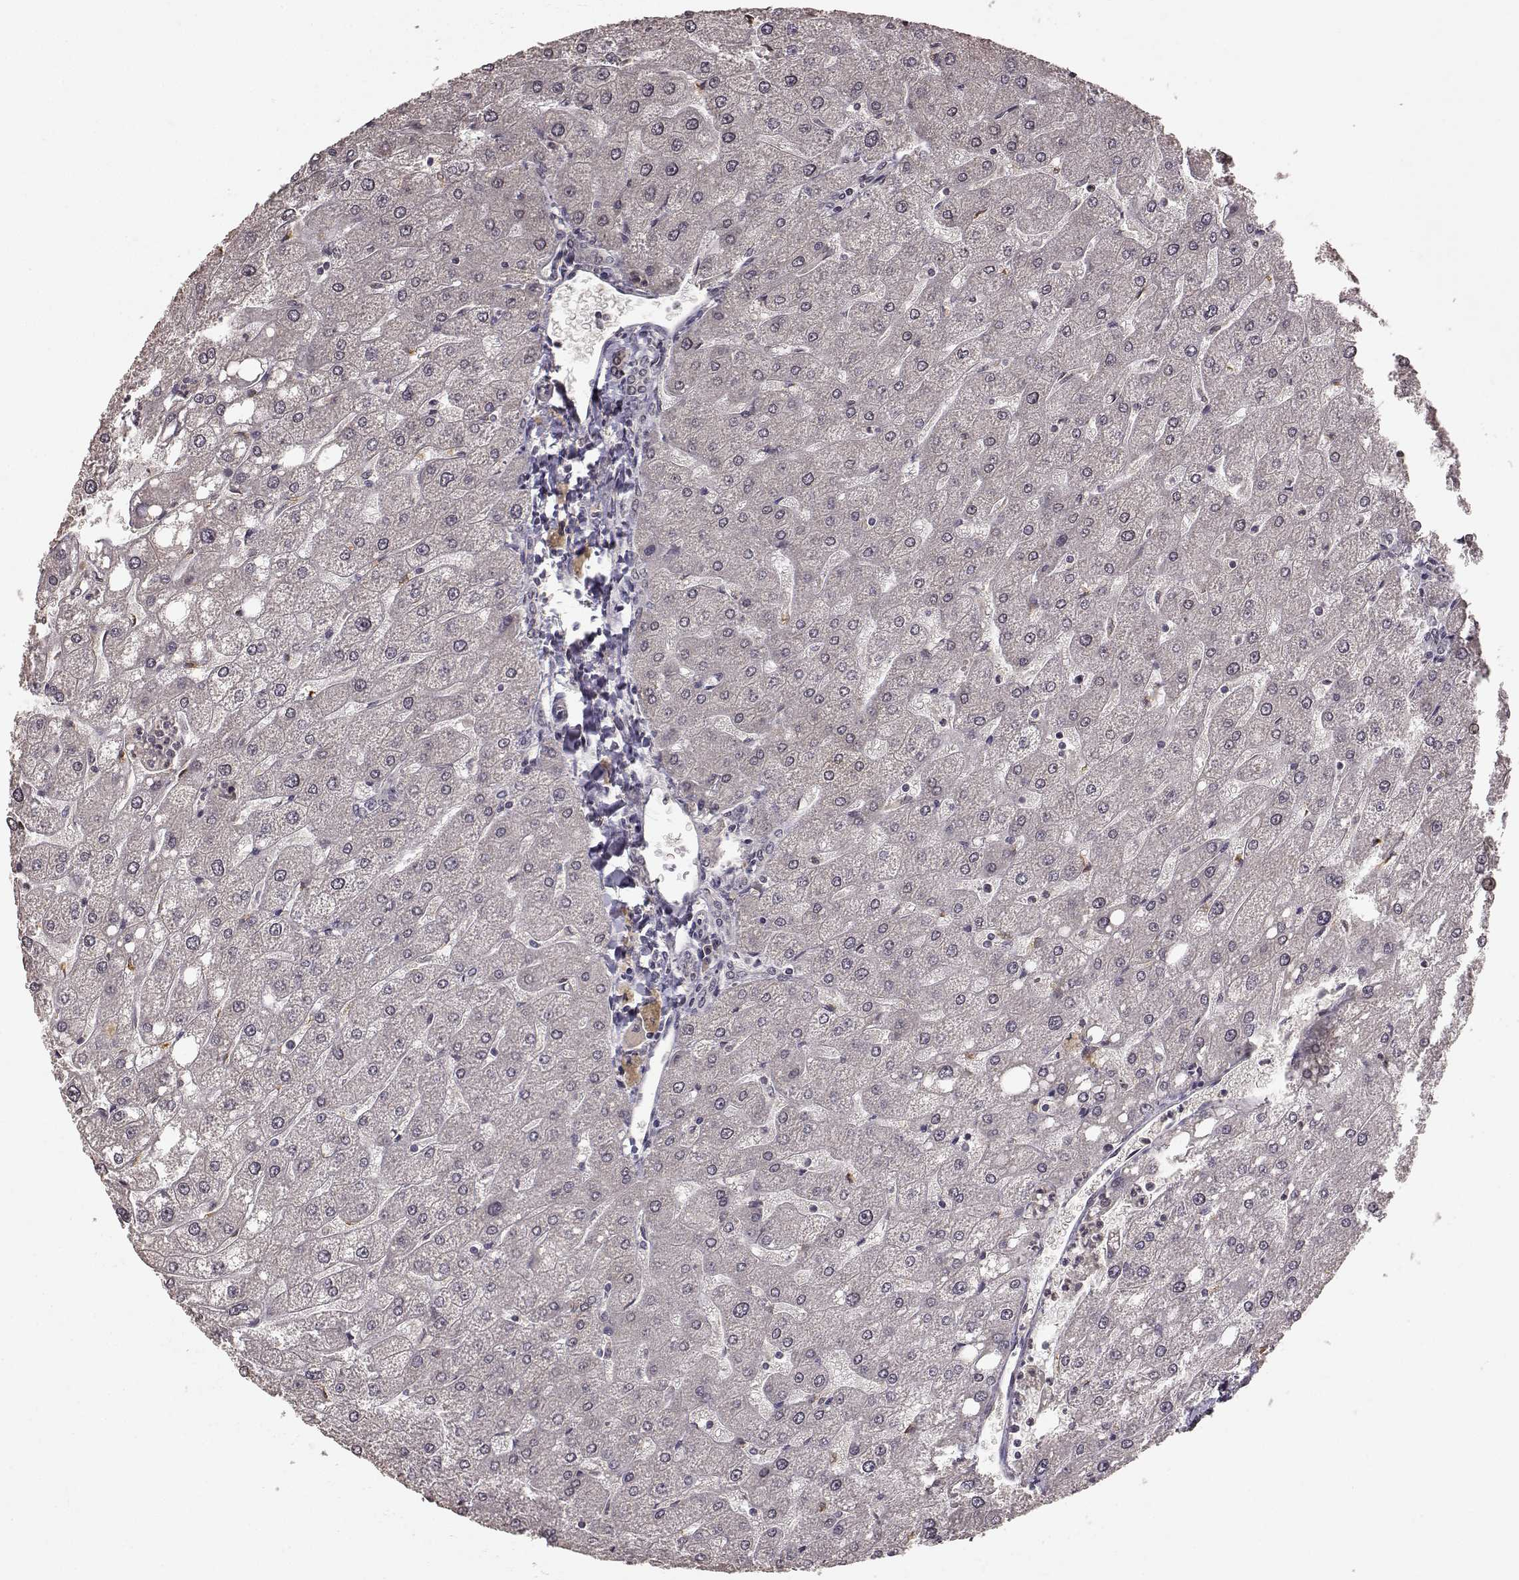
{"staining": {"intensity": "negative", "quantity": "none", "location": "none"}, "tissue": "liver", "cell_type": "Cholangiocytes", "image_type": "normal", "snomed": [{"axis": "morphology", "description": "Normal tissue, NOS"}, {"axis": "topography", "description": "Liver"}], "caption": "DAB immunohistochemical staining of unremarkable liver displays no significant staining in cholangiocytes. The staining was performed using DAB (3,3'-diaminobenzidine) to visualize the protein expression in brown, while the nuclei were stained in blue with hematoxylin (Magnification: 20x).", "gene": "NTRK2", "patient": {"sex": "male", "age": 67}}